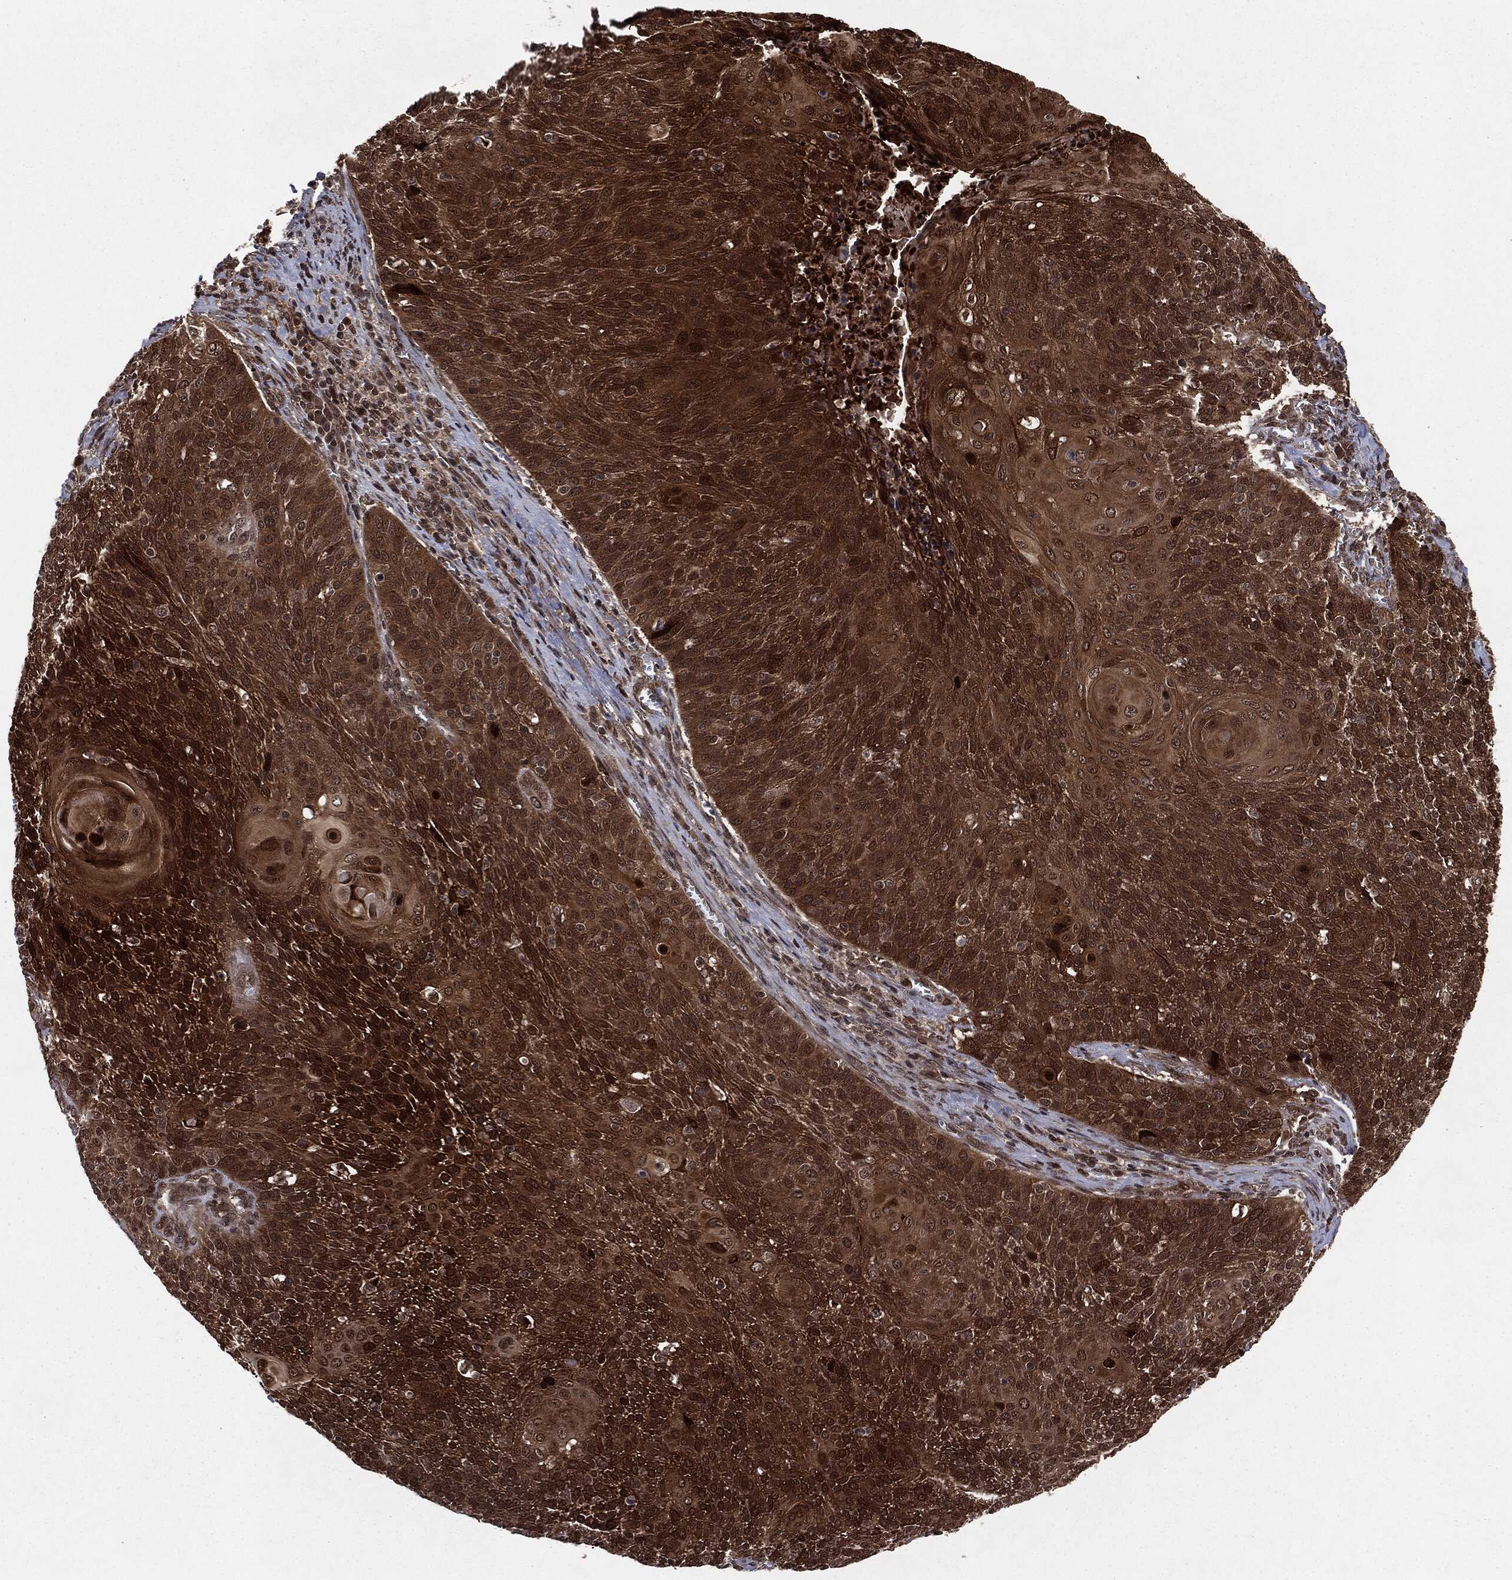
{"staining": {"intensity": "strong", "quantity": "25%-75%", "location": "cytoplasmic/membranous,nuclear"}, "tissue": "cervical cancer", "cell_type": "Tumor cells", "image_type": "cancer", "snomed": [{"axis": "morphology", "description": "Squamous cell carcinoma, NOS"}, {"axis": "topography", "description": "Cervix"}], "caption": "Brown immunohistochemical staining in cervical cancer (squamous cell carcinoma) shows strong cytoplasmic/membranous and nuclear expression in about 25%-75% of tumor cells. (Brightfield microscopy of DAB IHC at high magnification).", "gene": "STAU2", "patient": {"sex": "female", "age": 31}}